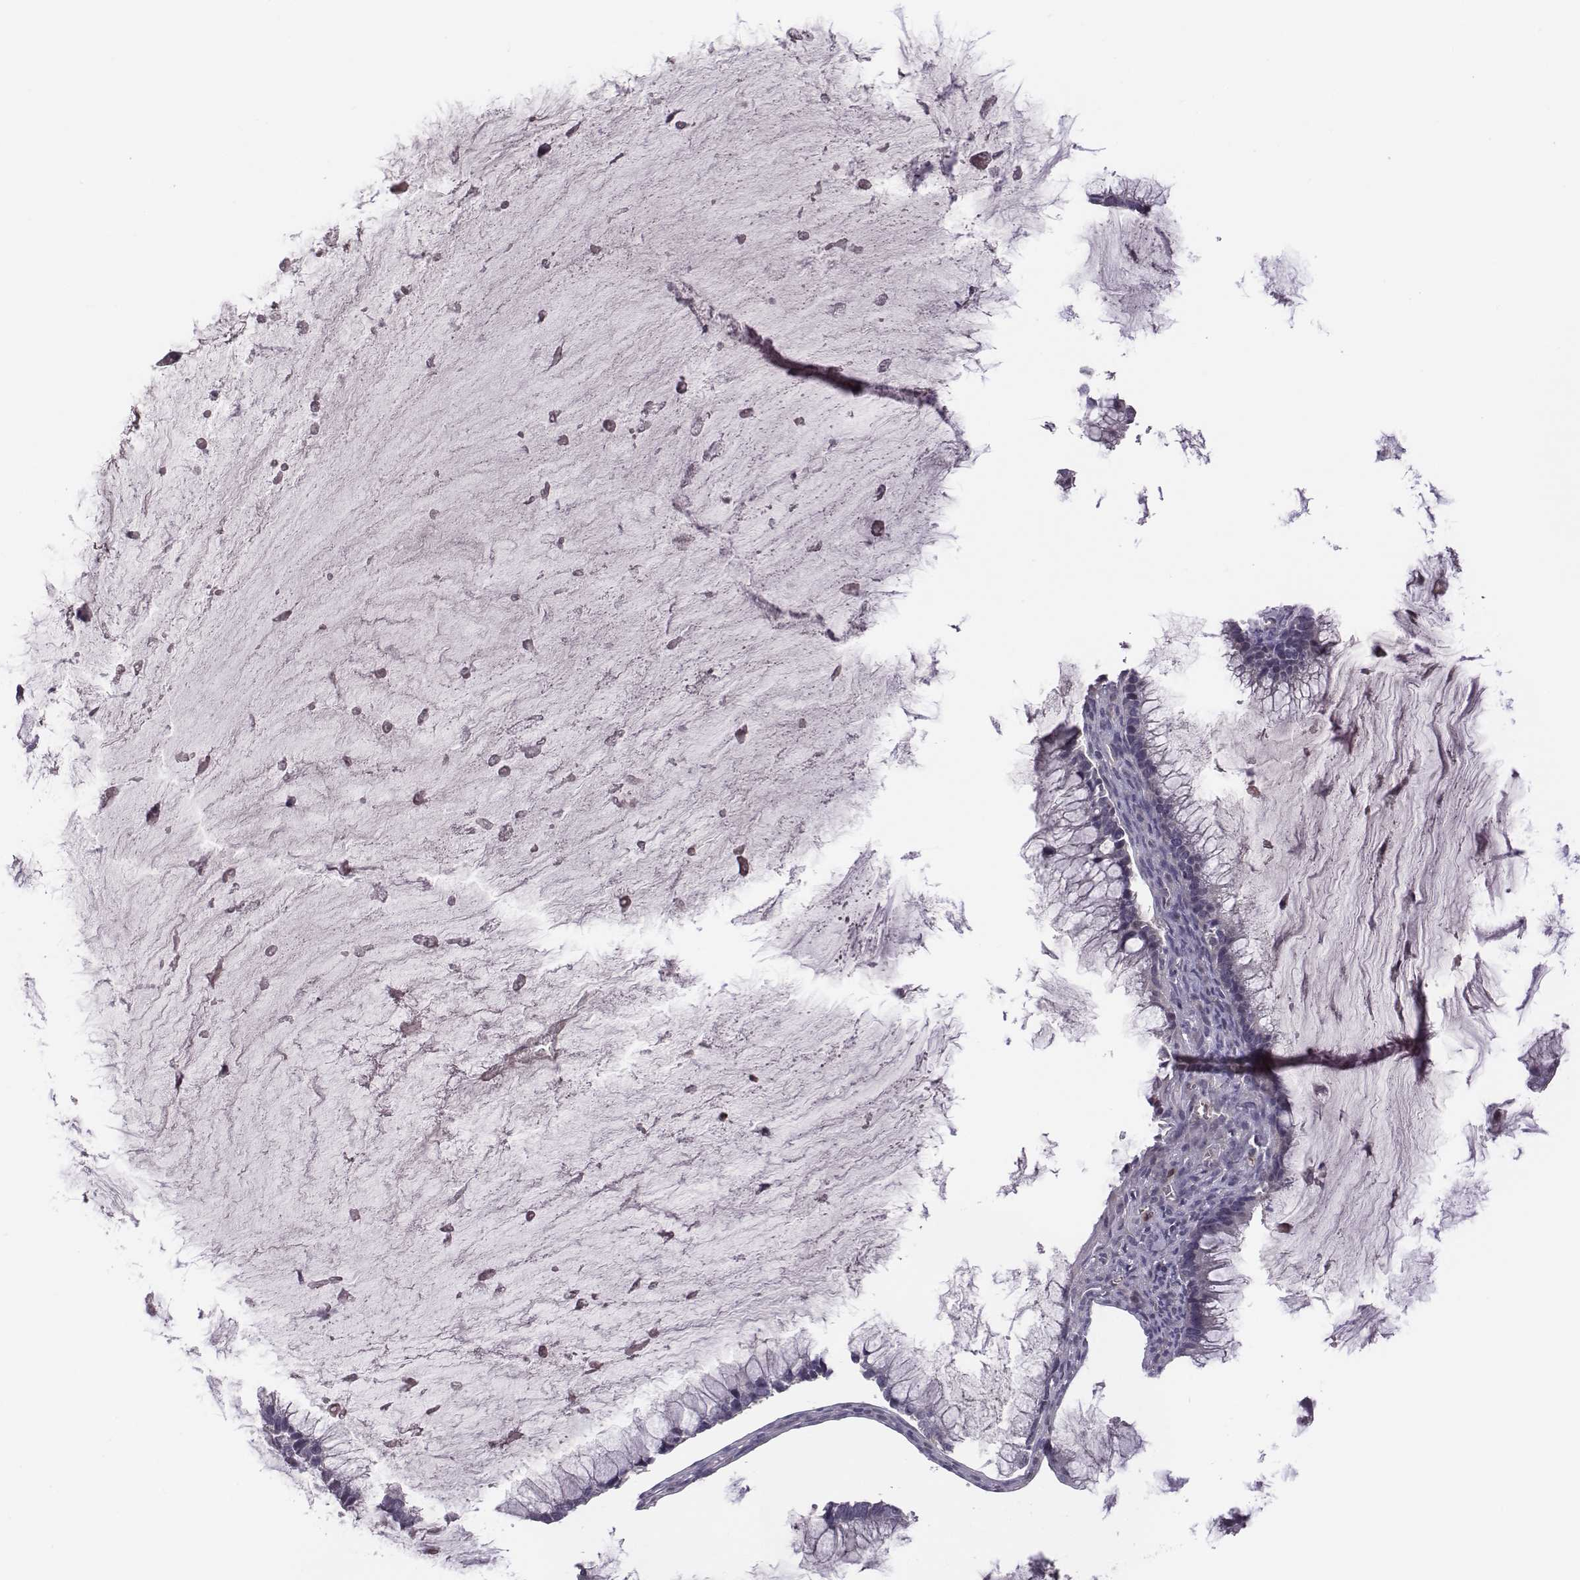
{"staining": {"intensity": "negative", "quantity": "none", "location": "none"}, "tissue": "ovarian cancer", "cell_type": "Tumor cells", "image_type": "cancer", "snomed": [{"axis": "morphology", "description": "Cystadenocarcinoma, mucinous, NOS"}, {"axis": "topography", "description": "Ovary"}], "caption": "Histopathology image shows no significant protein positivity in tumor cells of ovarian cancer.", "gene": "KMO", "patient": {"sex": "female", "age": 38}}